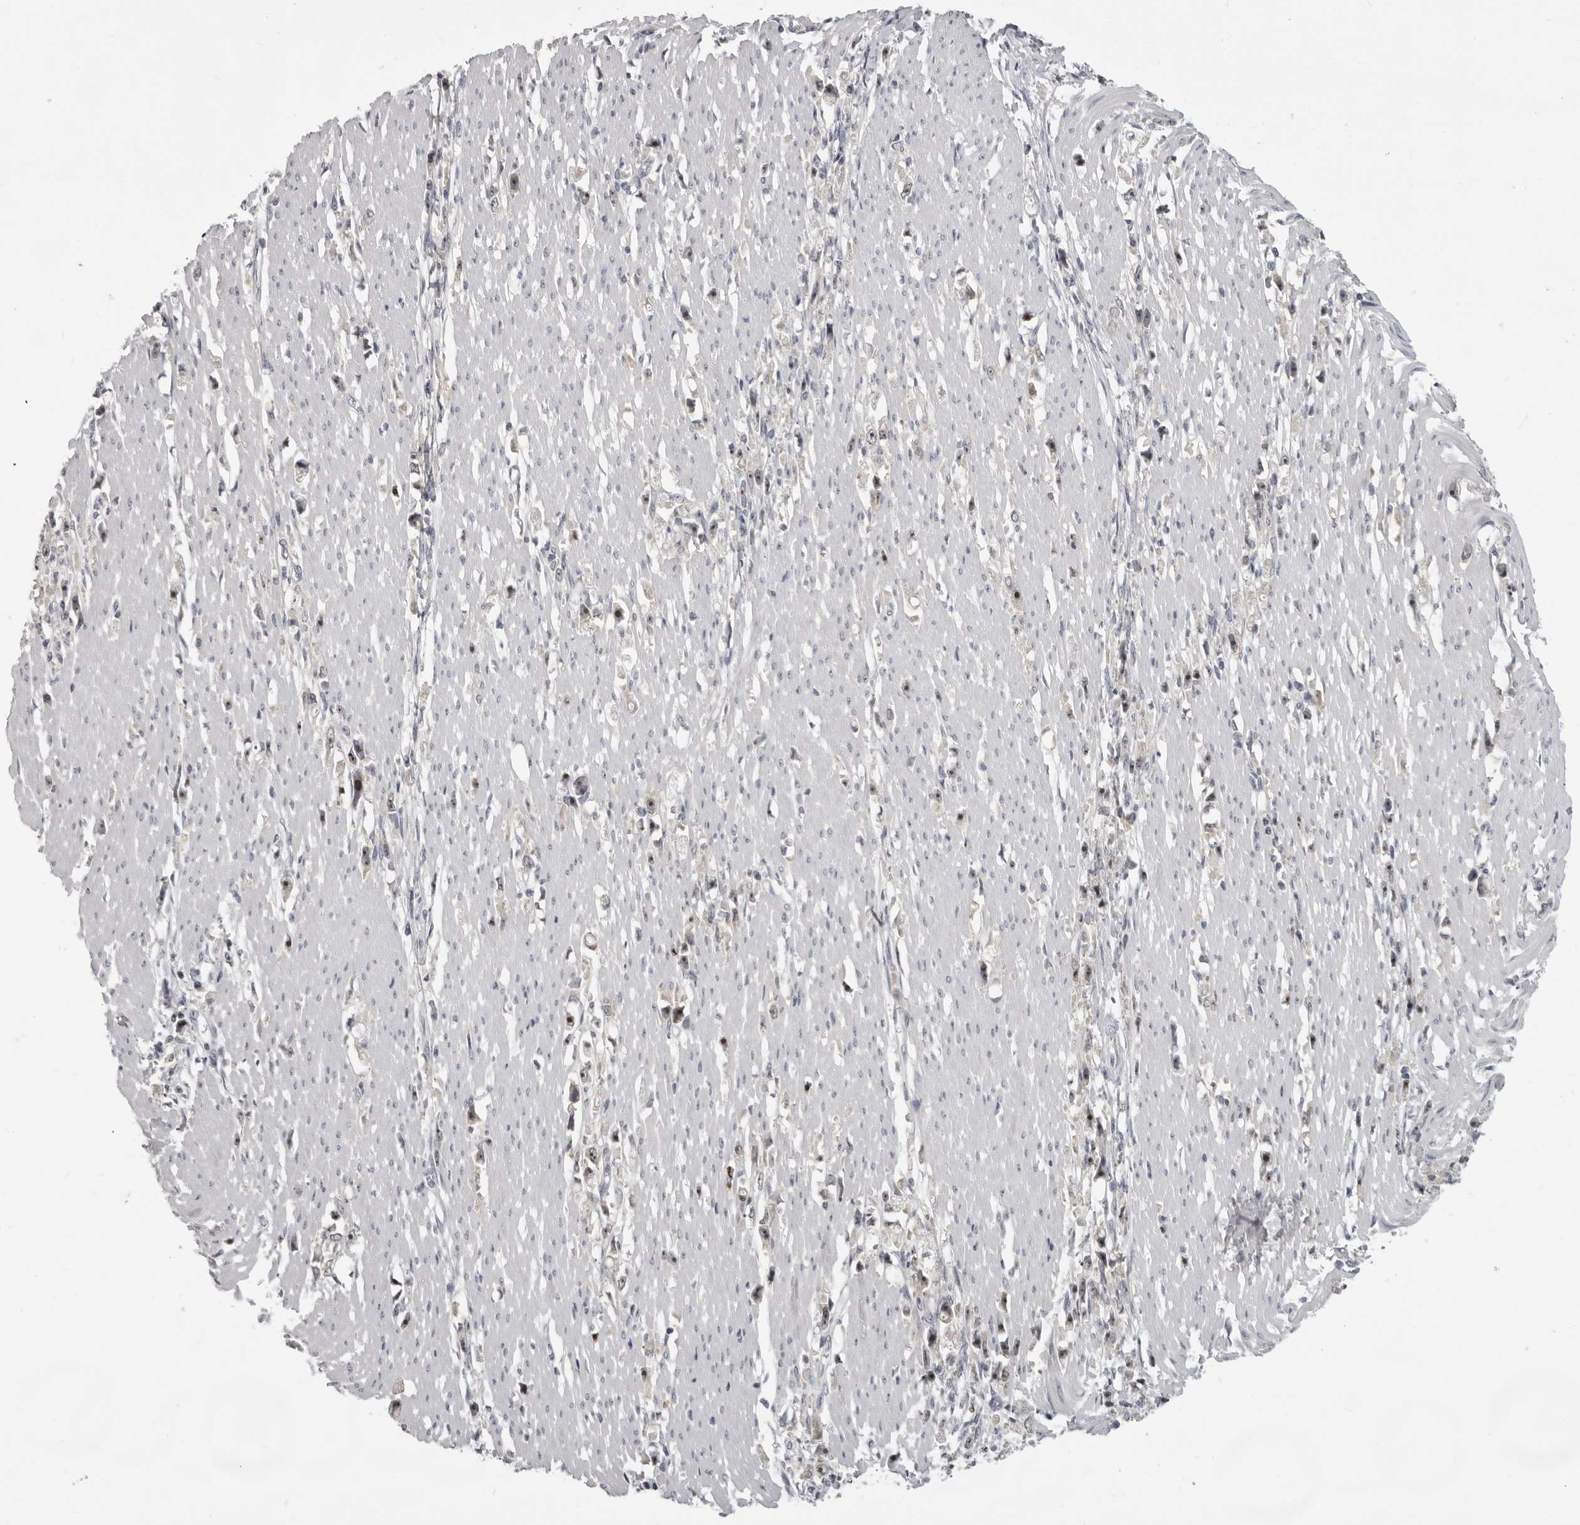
{"staining": {"intensity": "weak", "quantity": "25%-75%", "location": "nuclear"}, "tissue": "stomach cancer", "cell_type": "Tumor cells", "image_type": "cancer", "snomed": [{"axis": "morphology", "description": "Adenocarcinoma, NOS"}, {"axis": "topography", "description": "Stomach"}], "caption": "This is a photomicrograph of immunohistochemistry (IHC) staining of stomach cancer, which shows weak staining in the nuclear of tumor cells.", "gene": "MRTO4", "patient": {"sex": "female", "age": 59}}